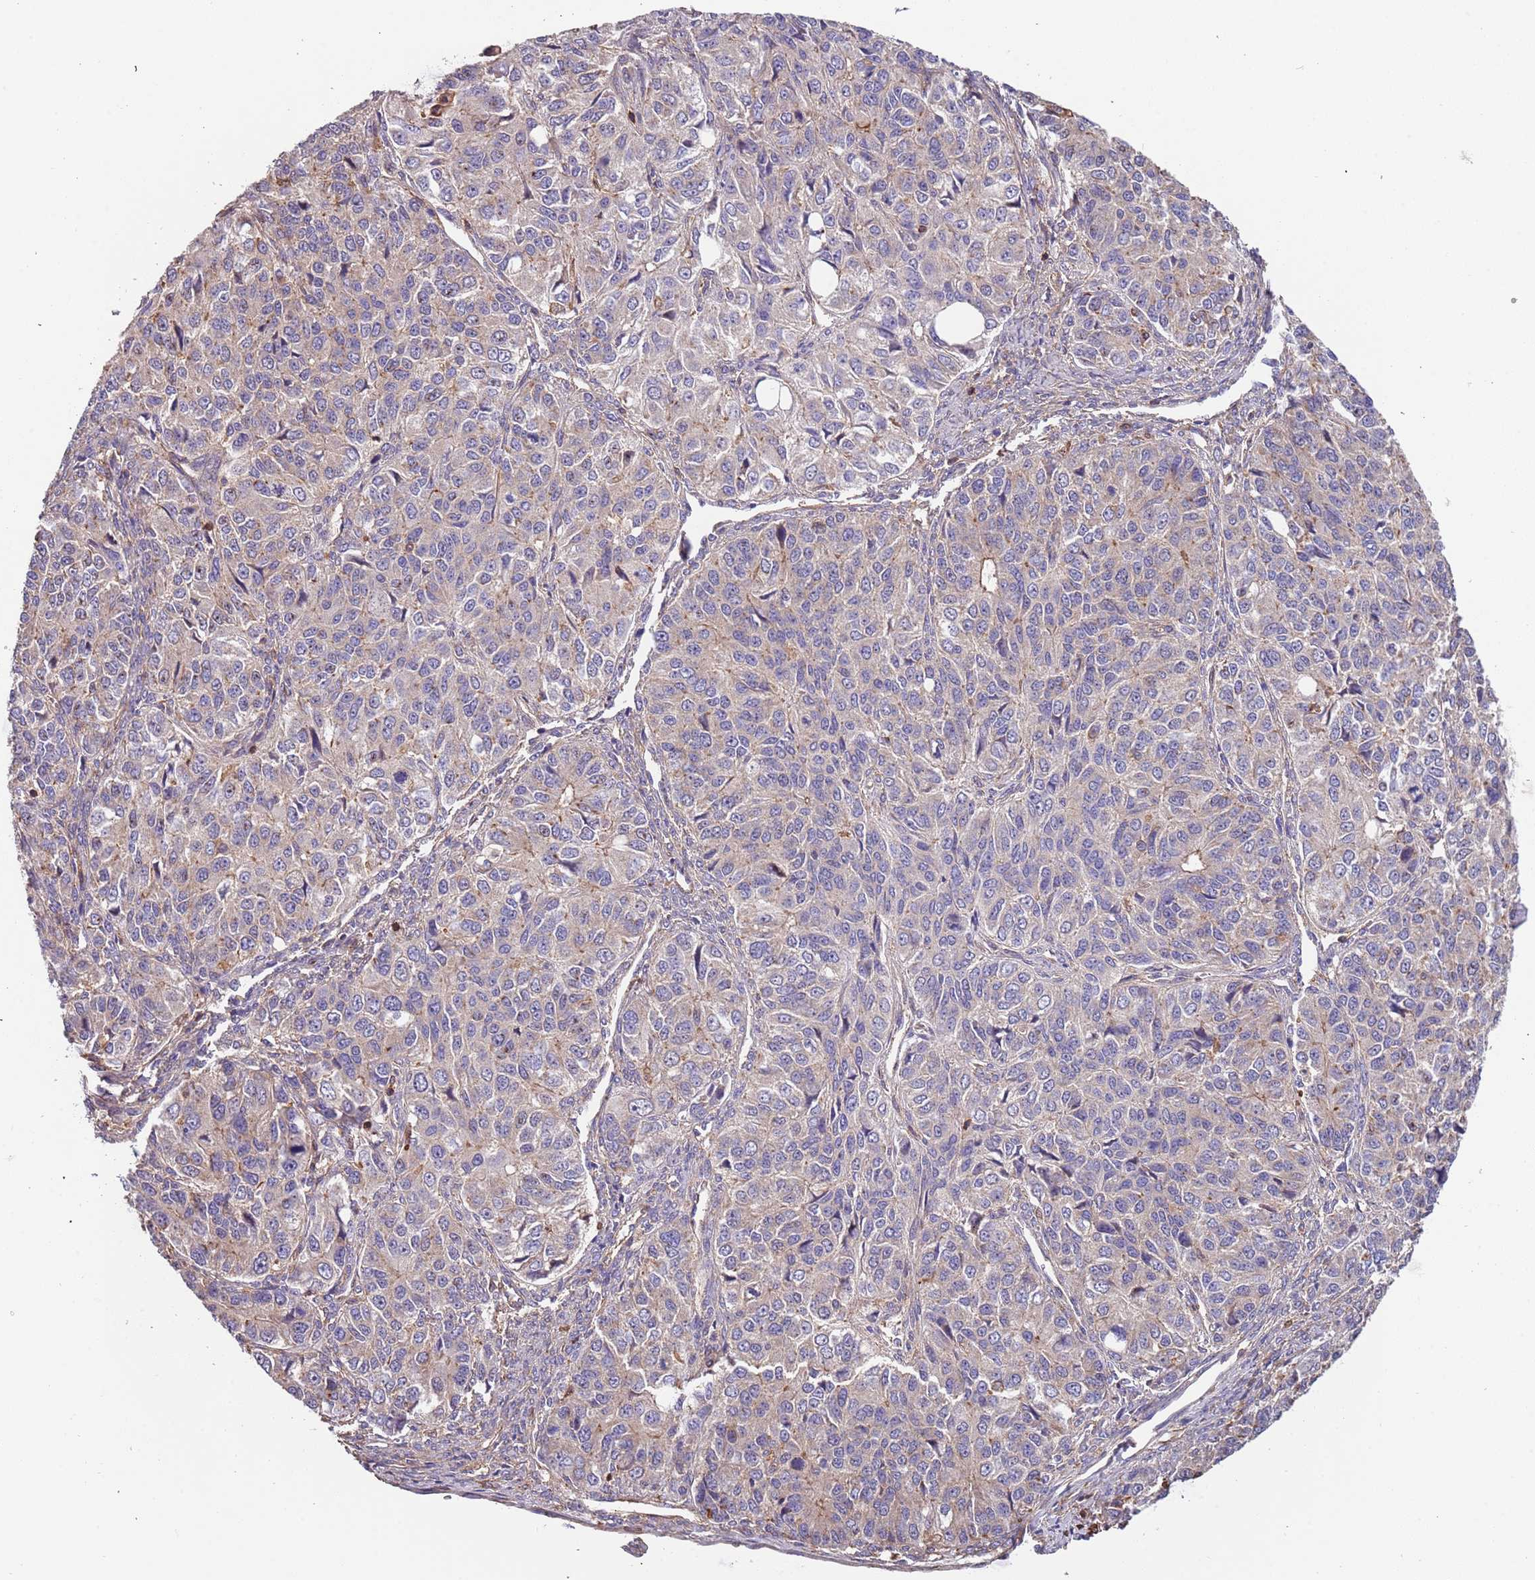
{"staining": {"intensity": "negative", "quantity": "none", "location": "none"}, "tissue": "ovarian cancer", "cell_type": "Tumor cells", "image_type": "cancer", "snomed": [{"axis": "morphology", "description": "Carcinoma, endometroid"}, {"axis": "topography", "description": "Ovary"}], "caption": "Tumor cells show no significant expression in ovarian cancer.", "gene": "SYT4", "patient": {"sex": "female", "age": 51}}